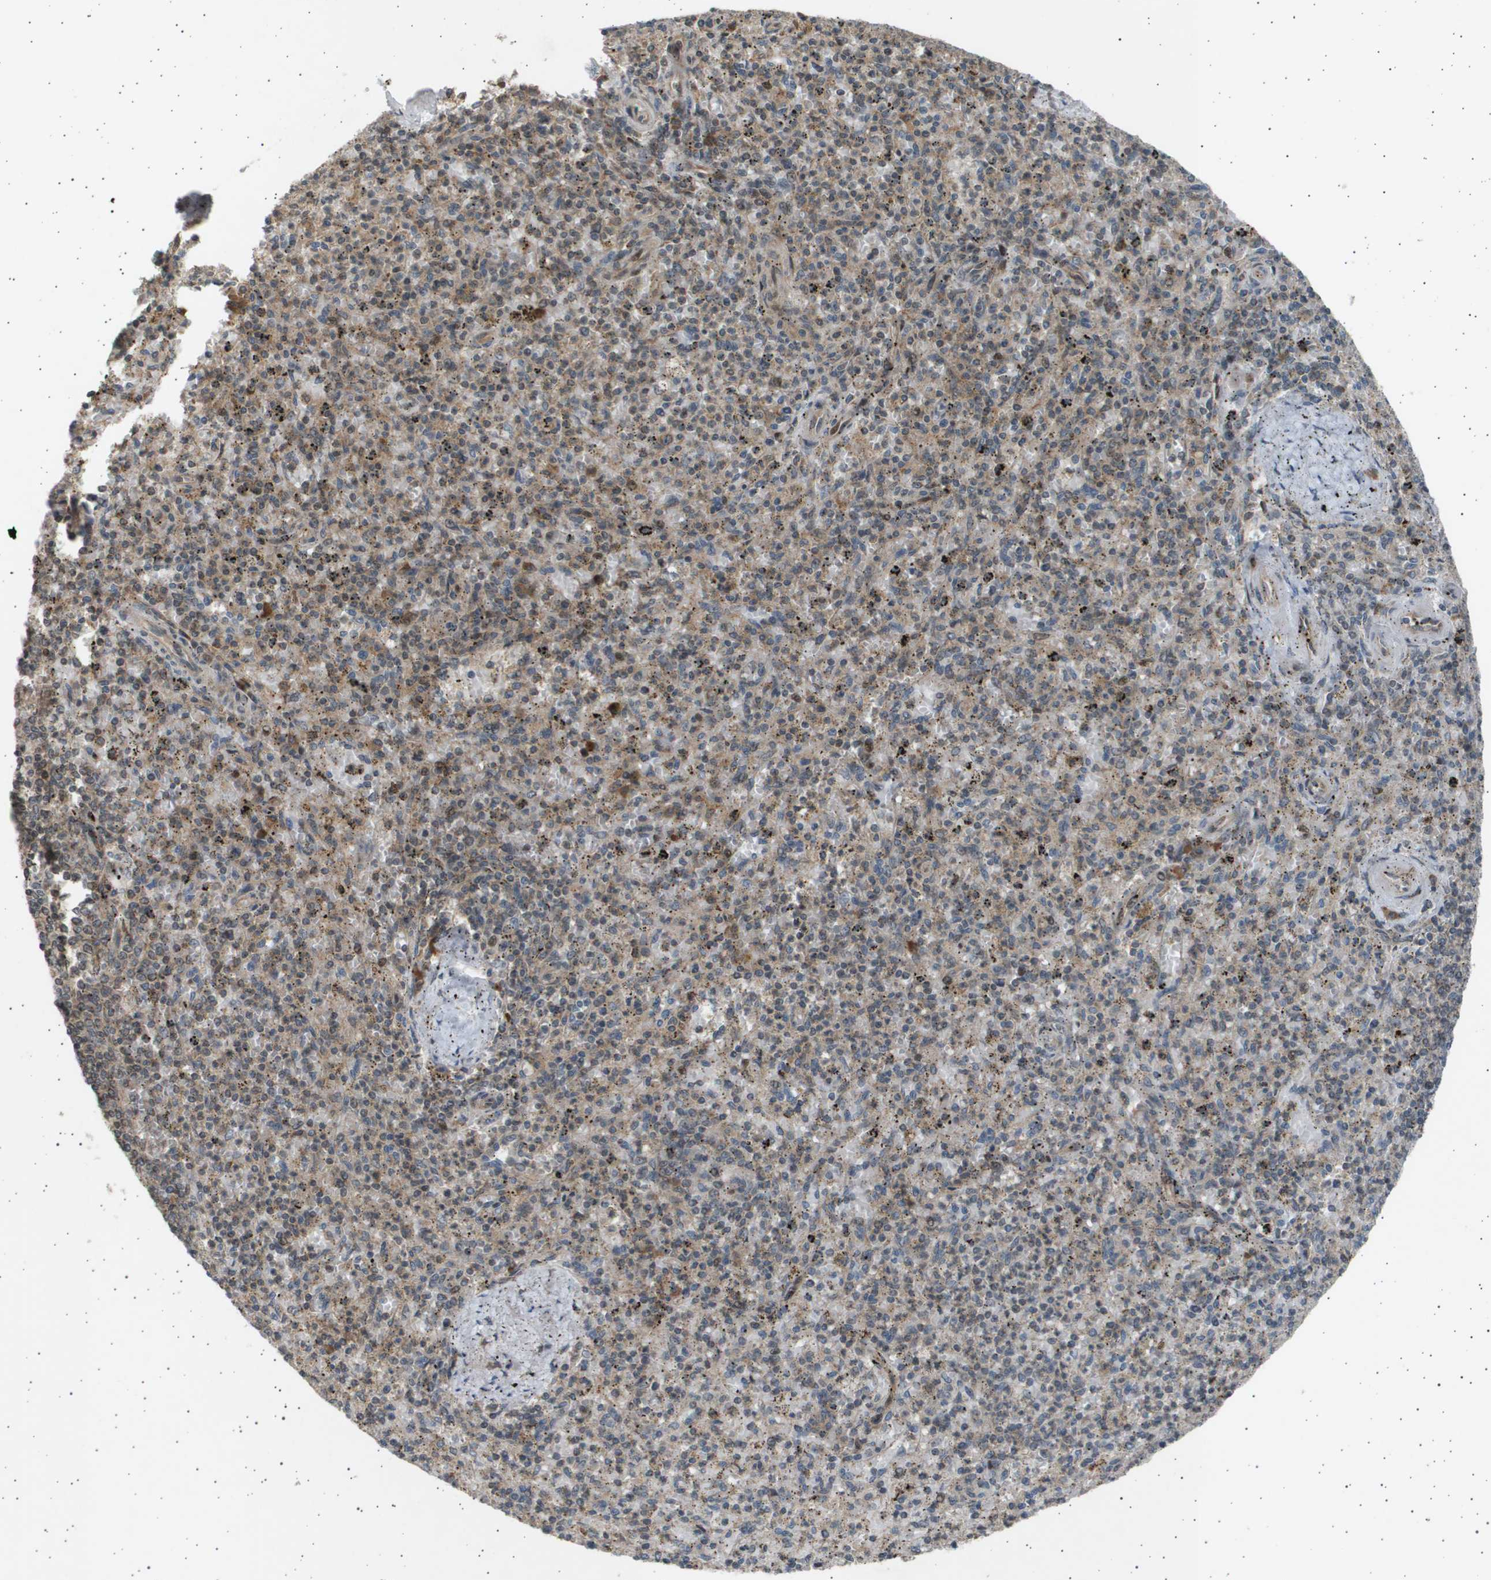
{"staining": {"intensity": "moderate", "quantity": ">75%", "location": "cytoplasmic/membranous"}, "tissue": "spleen", "cell_type": "Cells in red pulp", "image_type": "normal", "snomed": [{"axis": "morphology", "description": "Normal tissue, NOS"}, {"axis": "topography", "description": "Spleen"}], "caption": "Immunohistochemical staining of unremarkable human spleen demonstrates >75% levels of moderate cytoplasmic/membranous protein expression in about >75% of cells in red pulp.", "gene": "TNRC6A", "patient": {"sex": "male", "age": 72}}